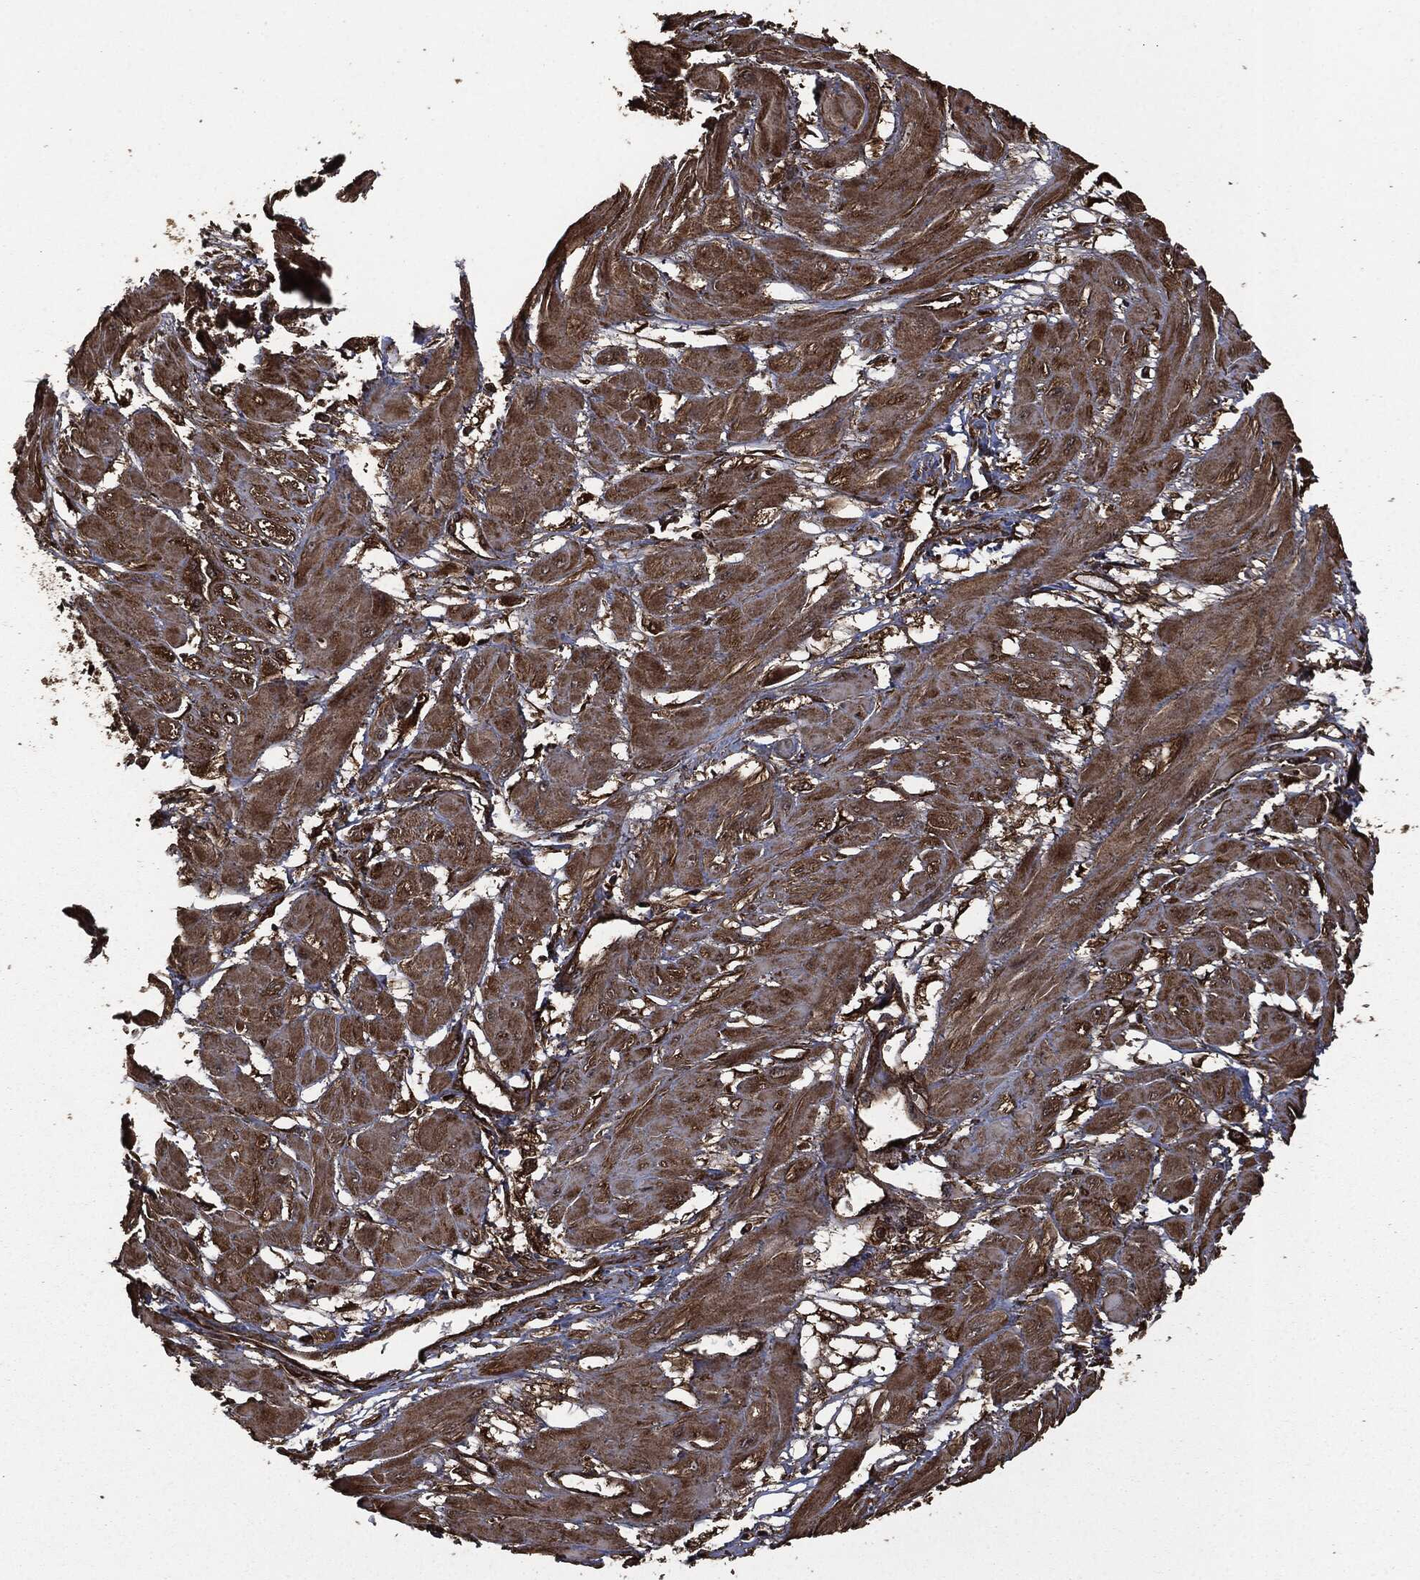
{"staining": {"intensity": "weak", "quantity": ">75%", "location": "cytoplasmic/membranous"}, "tissue": "cervical cancer", "cell_type": "Tumor cells", "image_type": "cancer", "snomed": [{"axis": "morphology", "description": "Squamous cell carcinoma, NOS"}, {"axis": "topography", "description": "Cervix"}], "caption": "Immunohistochemical staining of human cervical cancer reveals low levels of weak cytoplasmic/membranous protein expression in about >75% of tumor cells. Immunohistochemistry (ihc) stains the protein in brown and the nuclei are stained blue.", "gene": "HRAS", "patient": {"sex": "female", "age": 34}}